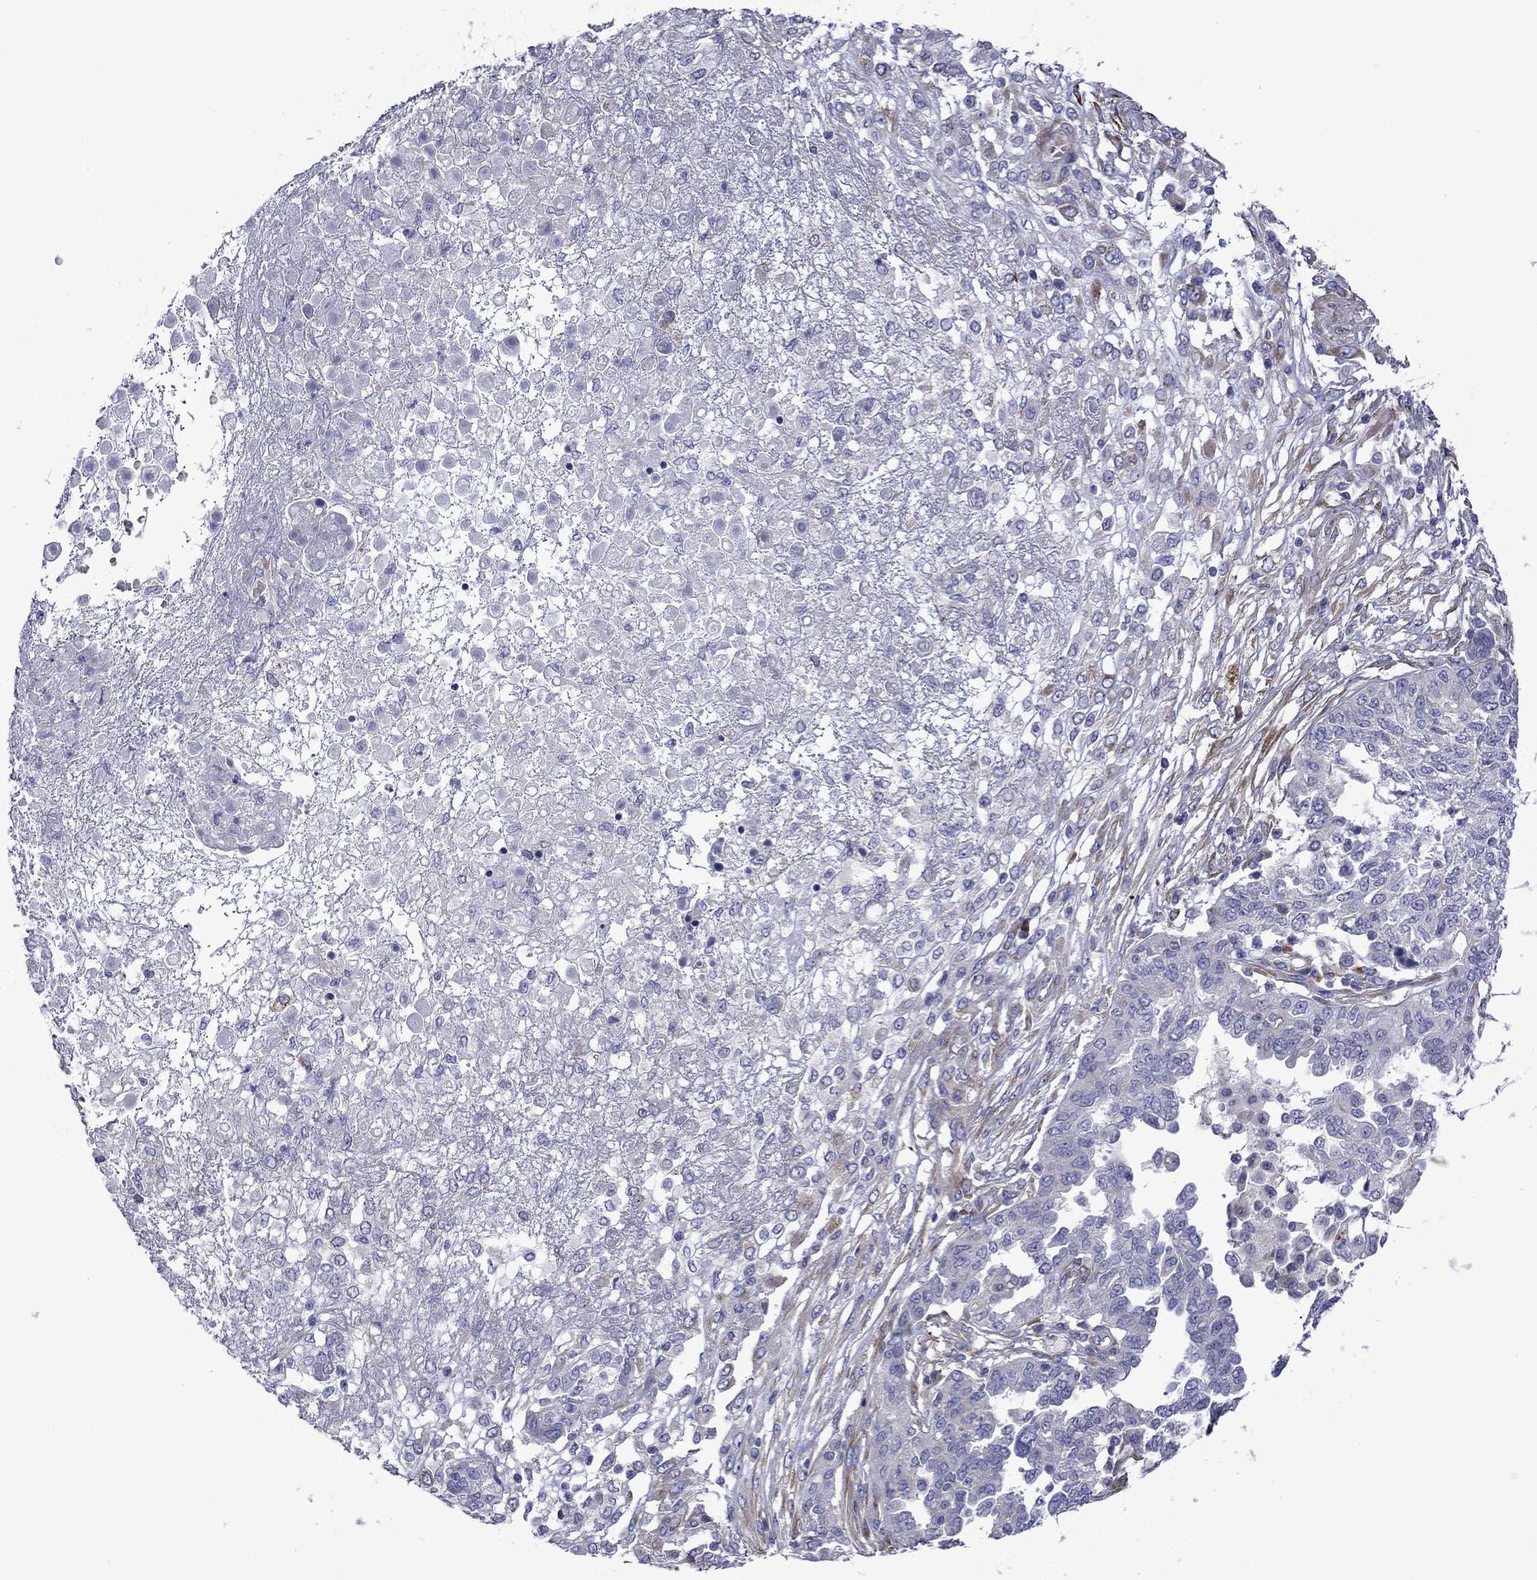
{"staining": {"intensity": "negative", "quantity": "none", "location": "none"}, "tissue": "ovarian cancer", "cell_type": "Tumor cells", "image_type": "cancer", "snomed": [{"axis": "morphology", "description": "Cystadenocarcinoma, serous, NOS"}, {"axis": "topography", "description": "Ovary"}], "caption": "A high-resolution histopathology image shows immunohistochemistry (IHC) staining of ovarian cancer (serous cystadenocarcinoma), which exhibits no significant expression in tumor cells. (IHC, brightfield microscopy, high magnification).", "gene": "HSPG2", "patient": {"sex": "female", "age": 67}}